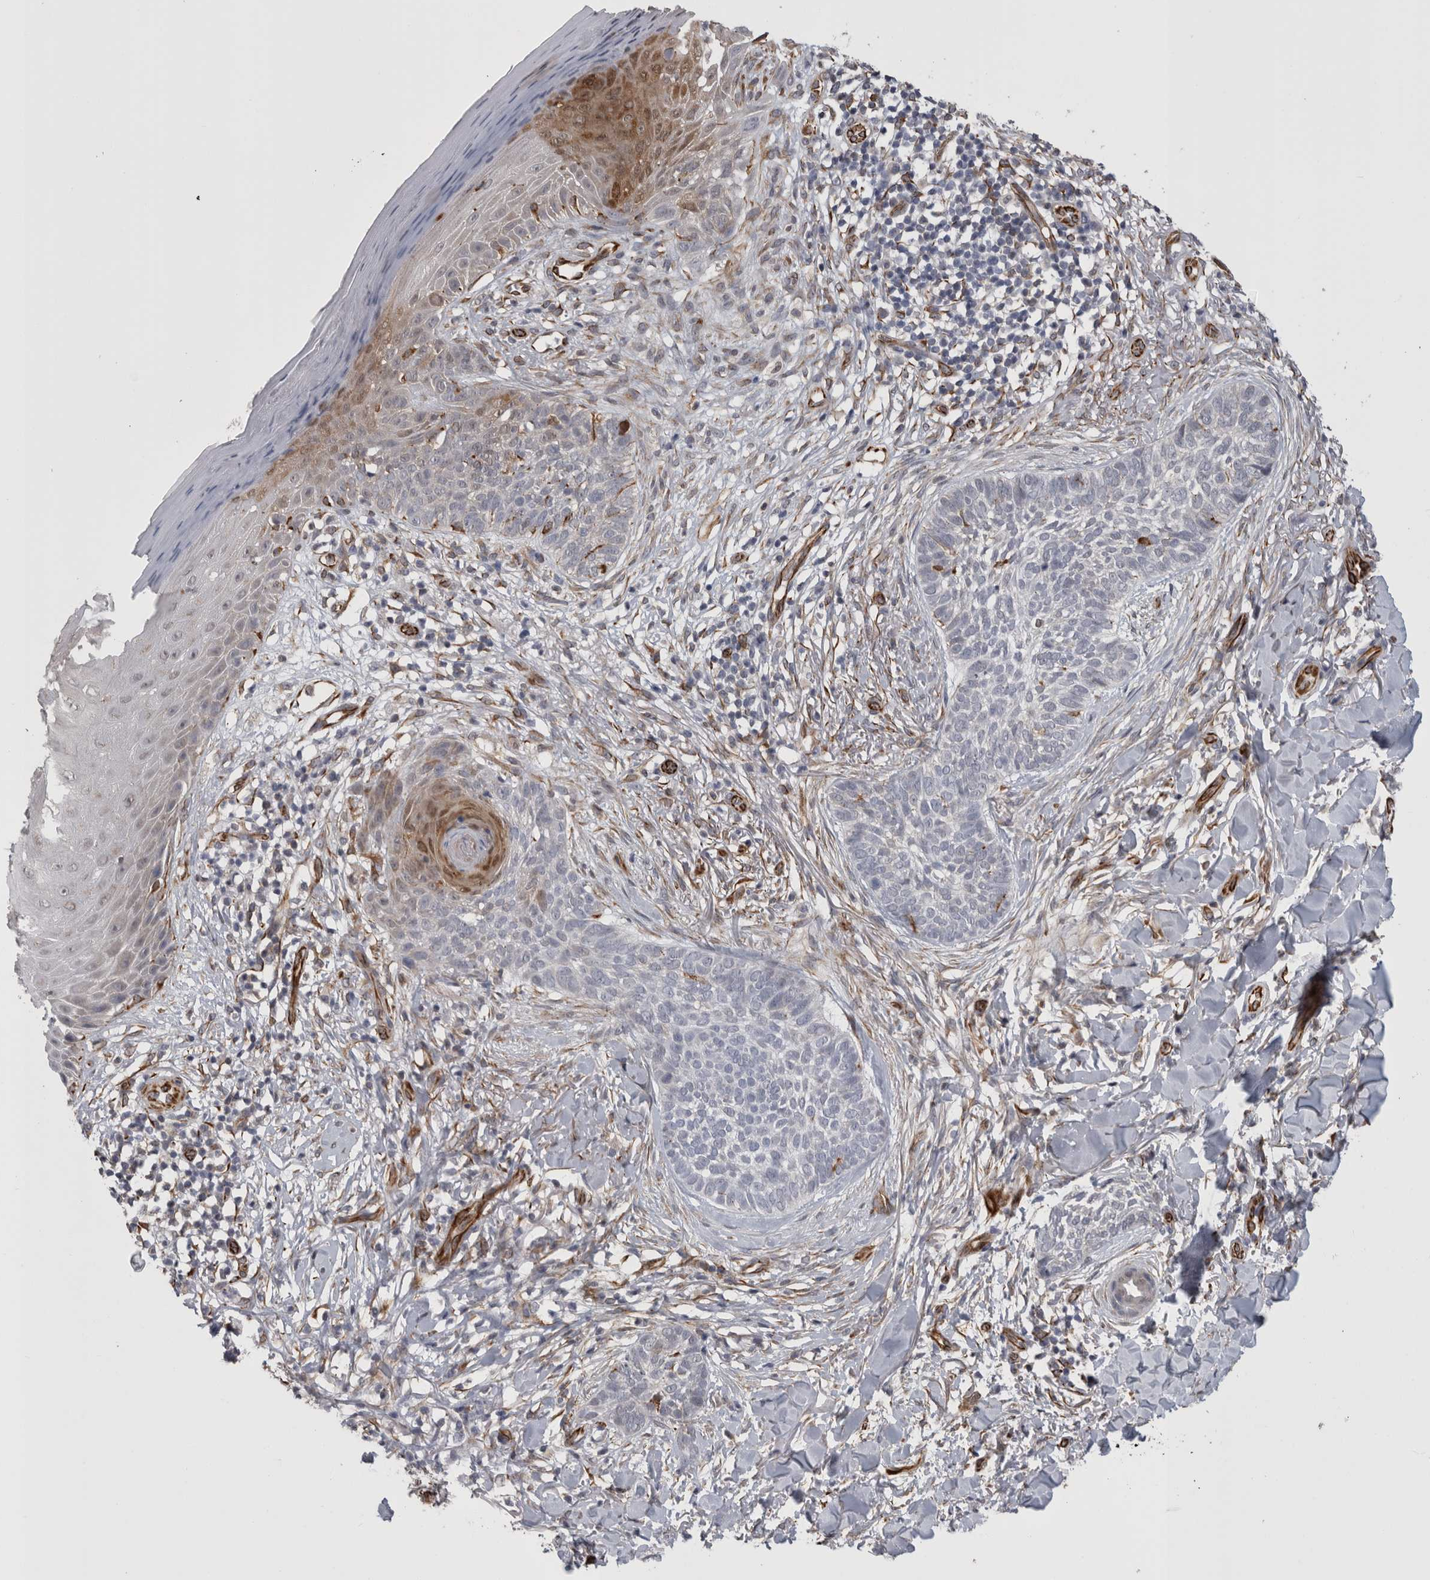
{"staining": {"intensity": "negative", "quantity": "none", "location": "none"}, "tissue": "skin cancer", "cell_type": "Tumor cells", "image_type": "cancer", "snomed": [{"axis": "morphology", "description": "Normal tissue, NOS"}, {"axis": "morphology", "description": "Basal cell carcinoma"}, {"axis": "topography", "description": "Skin"}], "caption": "Skin cancer (basal cell carcinoma) stained for a protein using immunohistochemistry (IHC) reveals no expression tumor cells.", "gene": "ACOT7", "patient": {"sex": "male", "age": 67}}